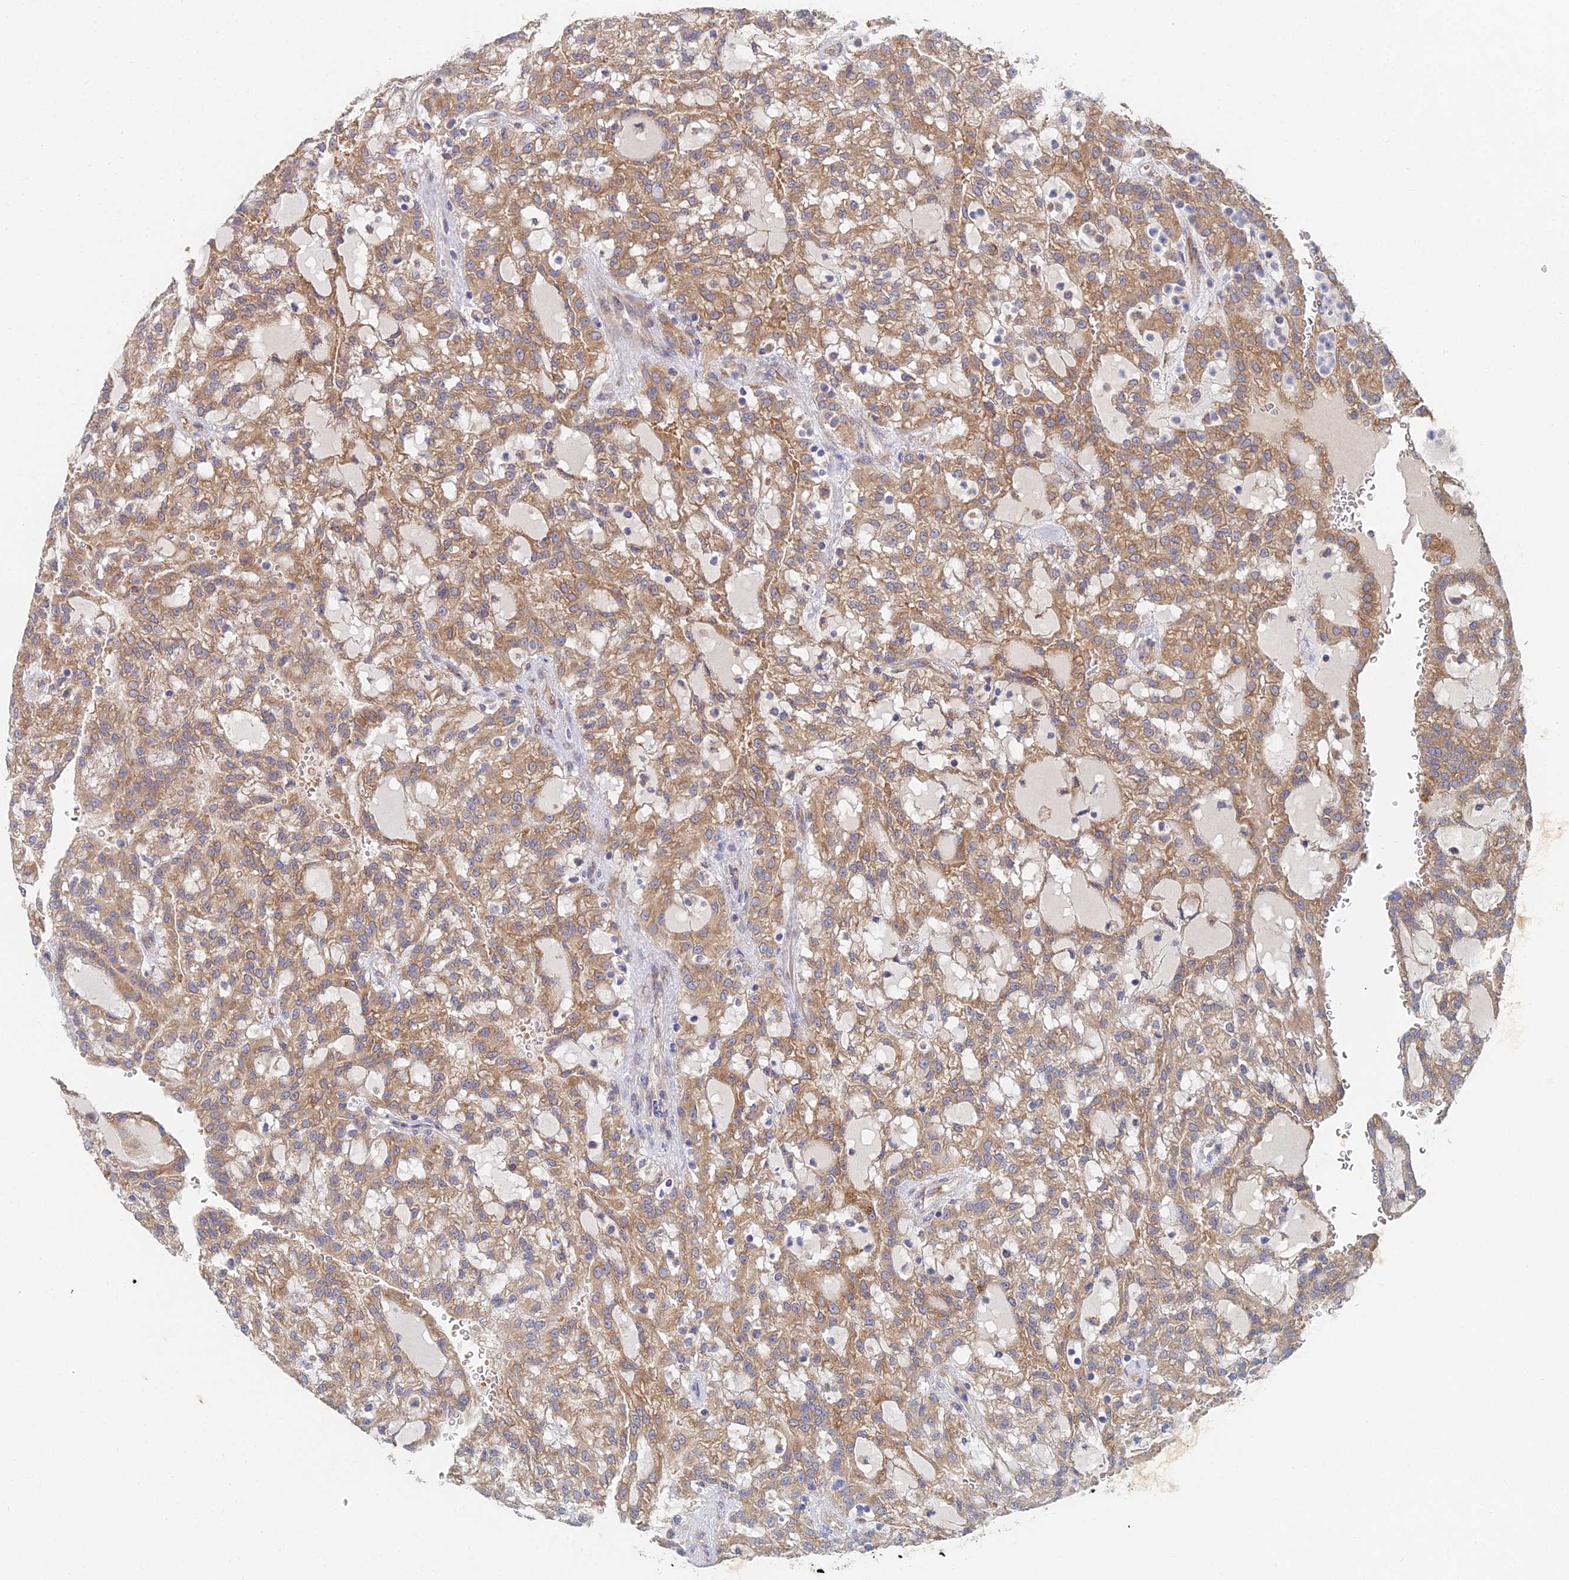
{"staining": {"intensity": "moderate", "quantity": ">75%", "location": "cytoplasmic/membranous"}, "tissue": "renal cancer", "cell_type": "Tumor cells", "image_type": "cancer", "snomed": [{"axis": "morphology", "description": "Adenocarcinoma, NOS"}, {"axis": "topography", "description": "Kidney"}], "caption": "Brown immunohistochemical staining in renal adenocarcinoma exhibits moderate cytoplasmic/membranous staining in approximately >75% of tumor cells.", "gene": "ELOF1", "patient": {"sex": "male", "age": 63}}